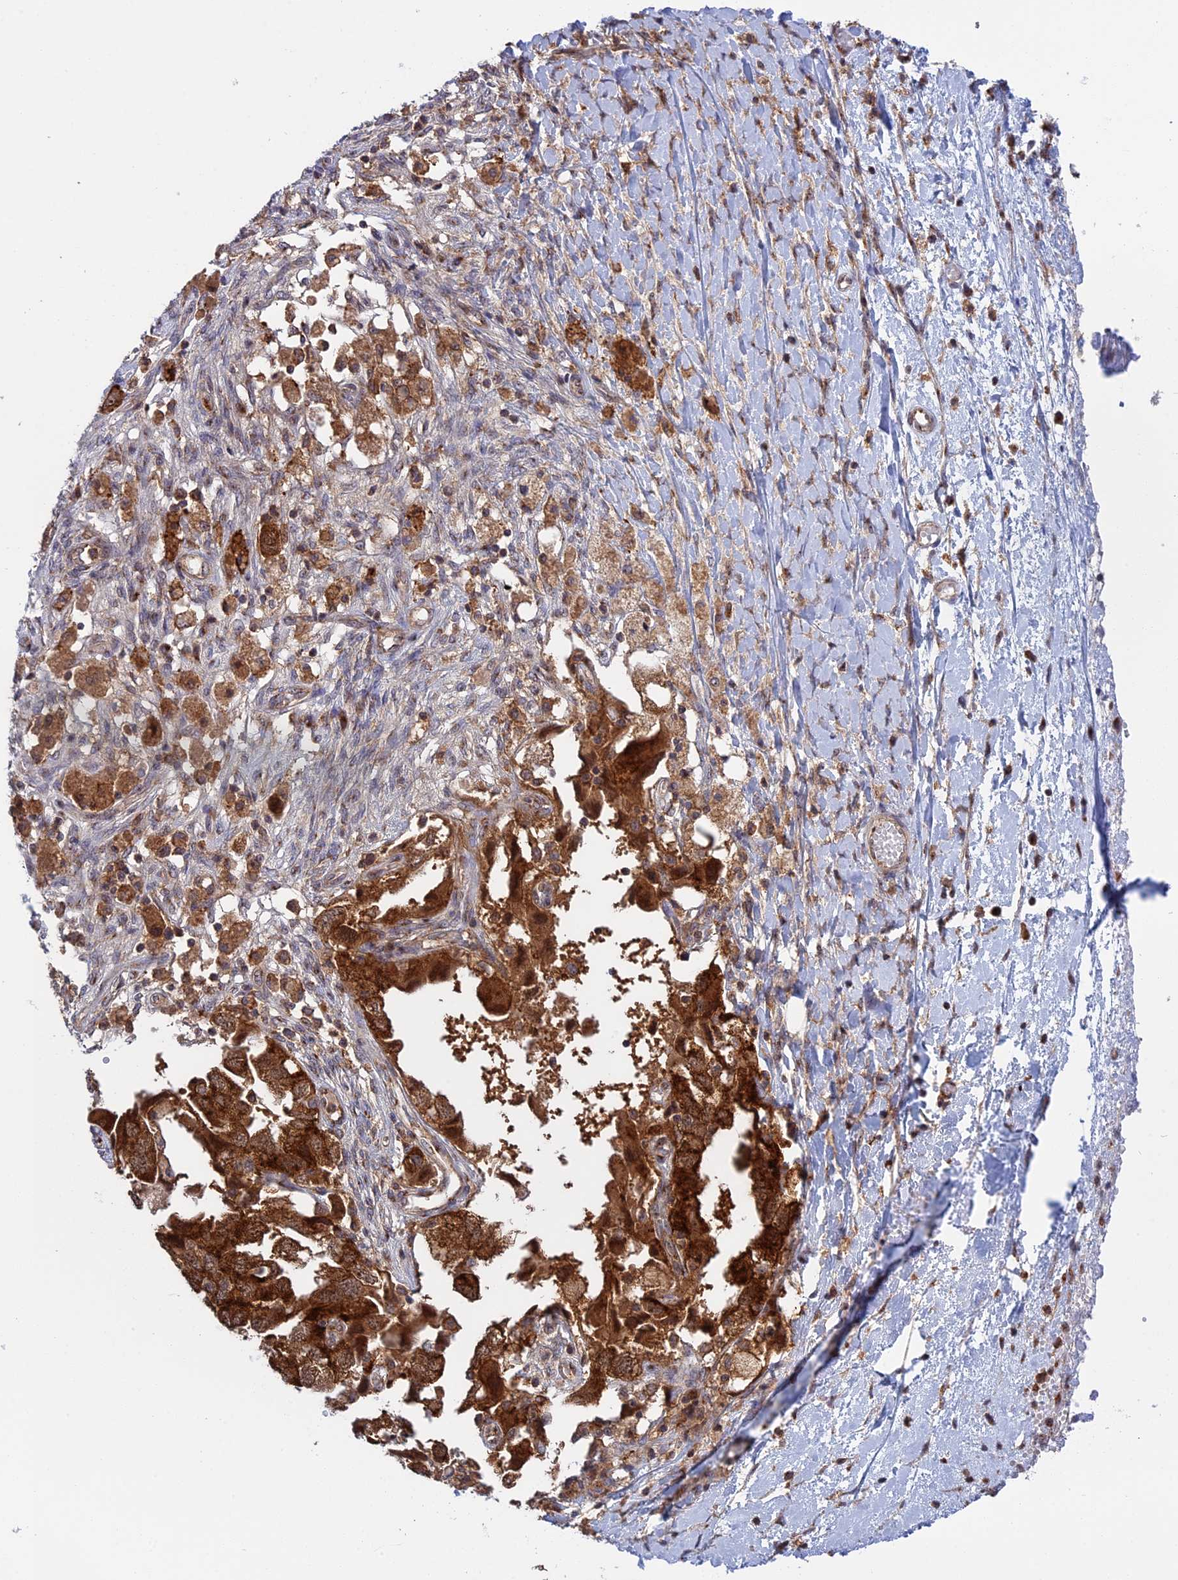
{"staining": {"intensity": "strong", "quantity": ">75%", "location": "cytoplasmic/membranous"}, "tissue": "ovarian cancer", "cell_type": "Tumor cells", "image_type": "cancer", "snomed": [{"axis": "morphology", "description": "Carcinoma, NOS"}, {"axis": "morphology", "description": "Cystadenocarcinoma, serous, NOS"}, {"axis": "topography", "description": "Ovary"}], "caption": "The immunohistochemical stain highlights strong cytoplasmic/membranous positivity in tumor cells of ovarian cancer (carcinoma) tissue. (Brightfield microscopy of DAB IHC at high magnification).", "gene": "CLINT1", "patient": {"sex": "female", "age": 69}}